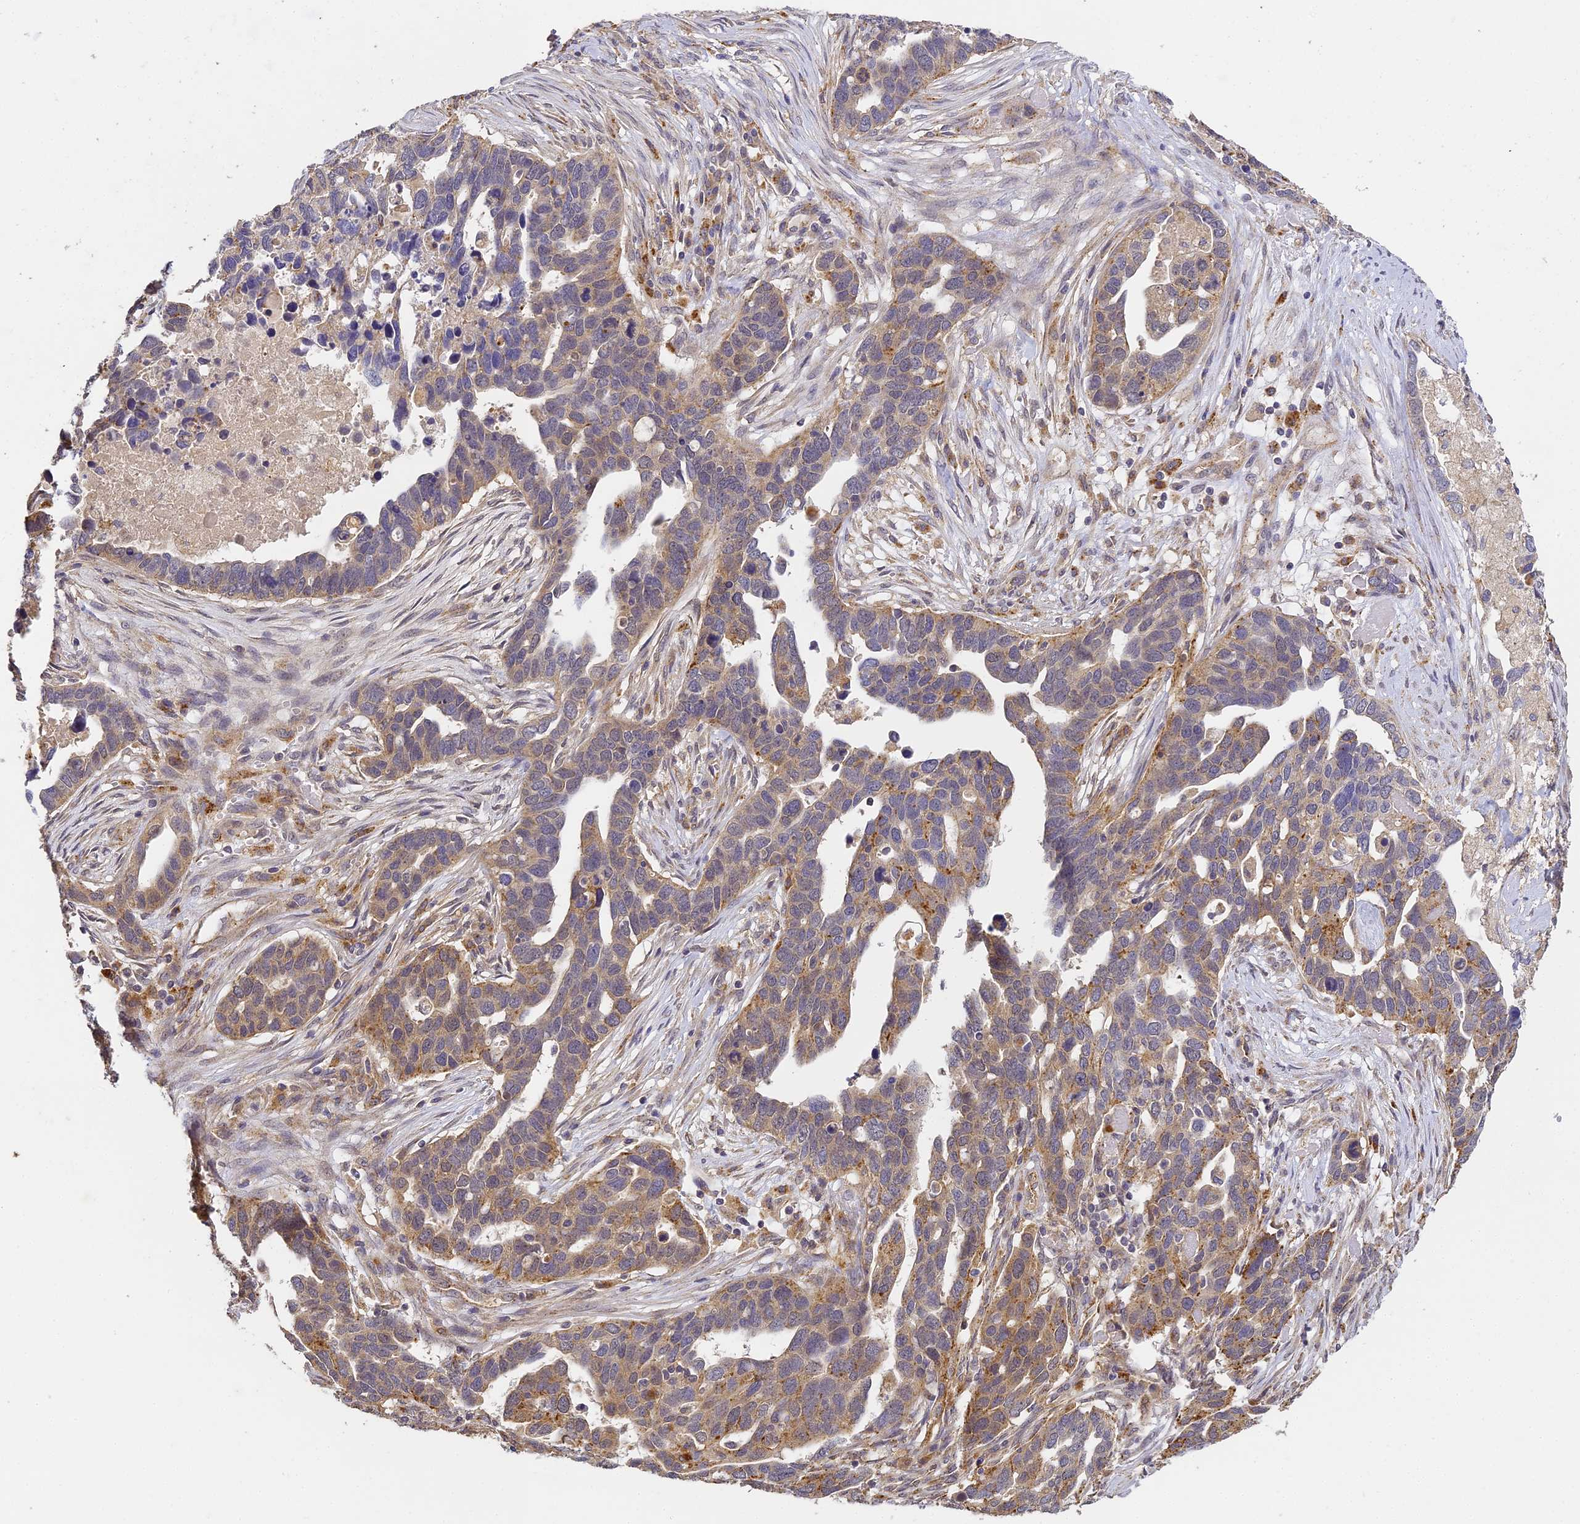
{"staining": {"intensity": "moderate", "quantity": ">75%", "location": "cytoplasmic/membranous"}, "tissue": "ovarian cancer", "cell_type": "Tumor cells", "image_type": "cancer", "snomed": [{"axis": "morphology", "description": "Cystadenocarcinoma, serous, NOS"}, {"axis": "topography", "description": "Ovary"}], "caption": "Immunohistochemistry (IHC) of ovarian cancer (serous cystadenocarcinoma) demonstrates medium levels of moderate cytoplasmic/membranous expression in approximately >75% of tumor cells.", "gene": "YAE1", "patient": {"sex": "female", "age": 54}}